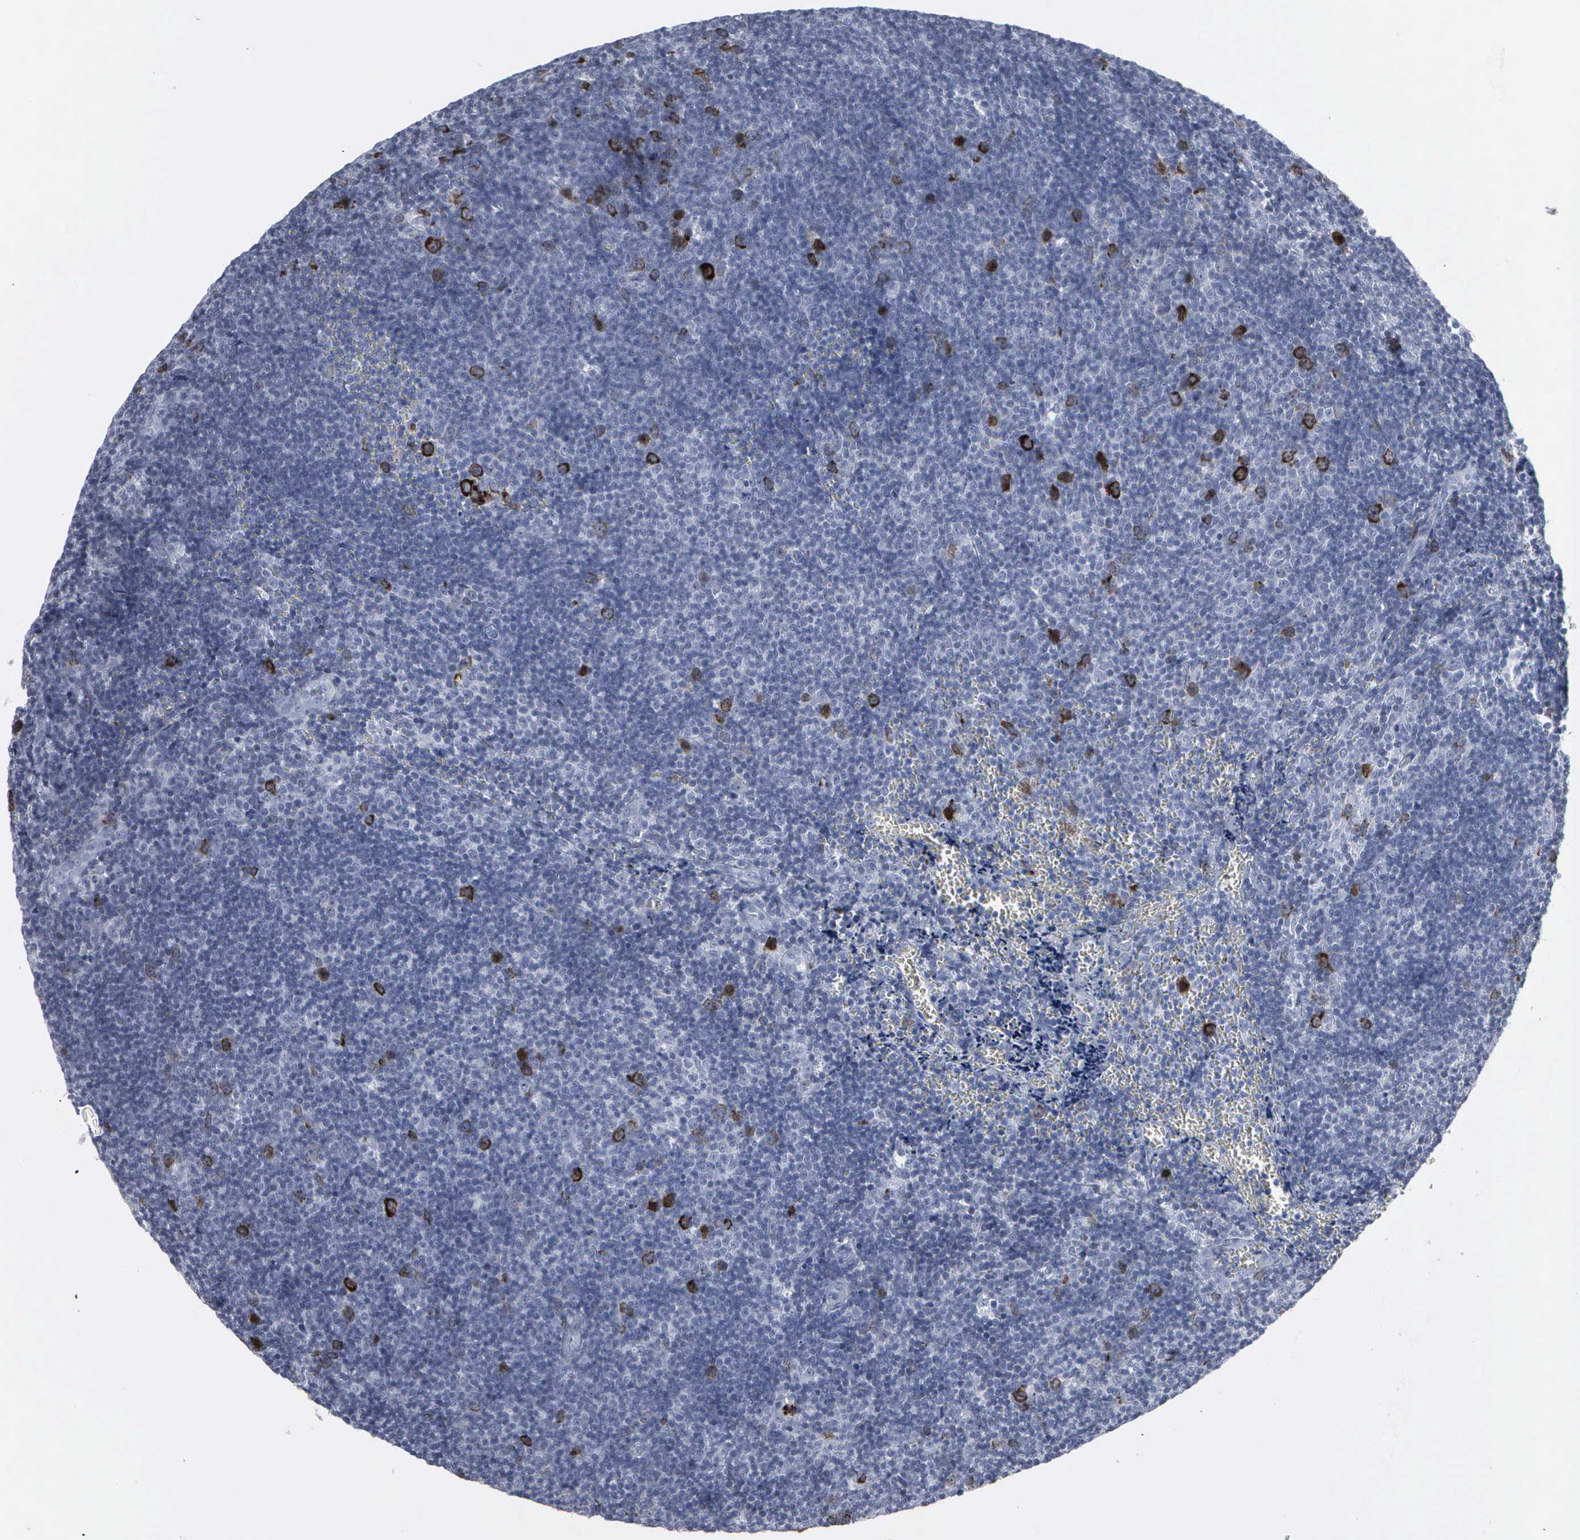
{"staining": {"intensity": "strong", "quantity": "<25%", "location": "cytoplasmic/membranous,nuclear"}, "tissue": "lymphoma", "cell_type": "Tumor cells", "image_type": "cancer", "snomed": [{"axis": "morphology", "description": "Malignant lymphoma, non-Hodgkin's type, Low grade"}, {"axis": "topography", "description": "Lymph node"}], "caption": "High-magnification brightfield microscopy of low-grade malignant lymphoma, non-Hodgkin's type stained with DAB (3,3'-diaminobenzidine) (brown) and counterstained with hematoxylin (blue). tumor cells exhibit strong cytoplasmic/membranous and nuclear positivity is appreciated in about<25% of cells.", "gene": "CCNB1", "patient": {"sex": "male", "age": 49}}